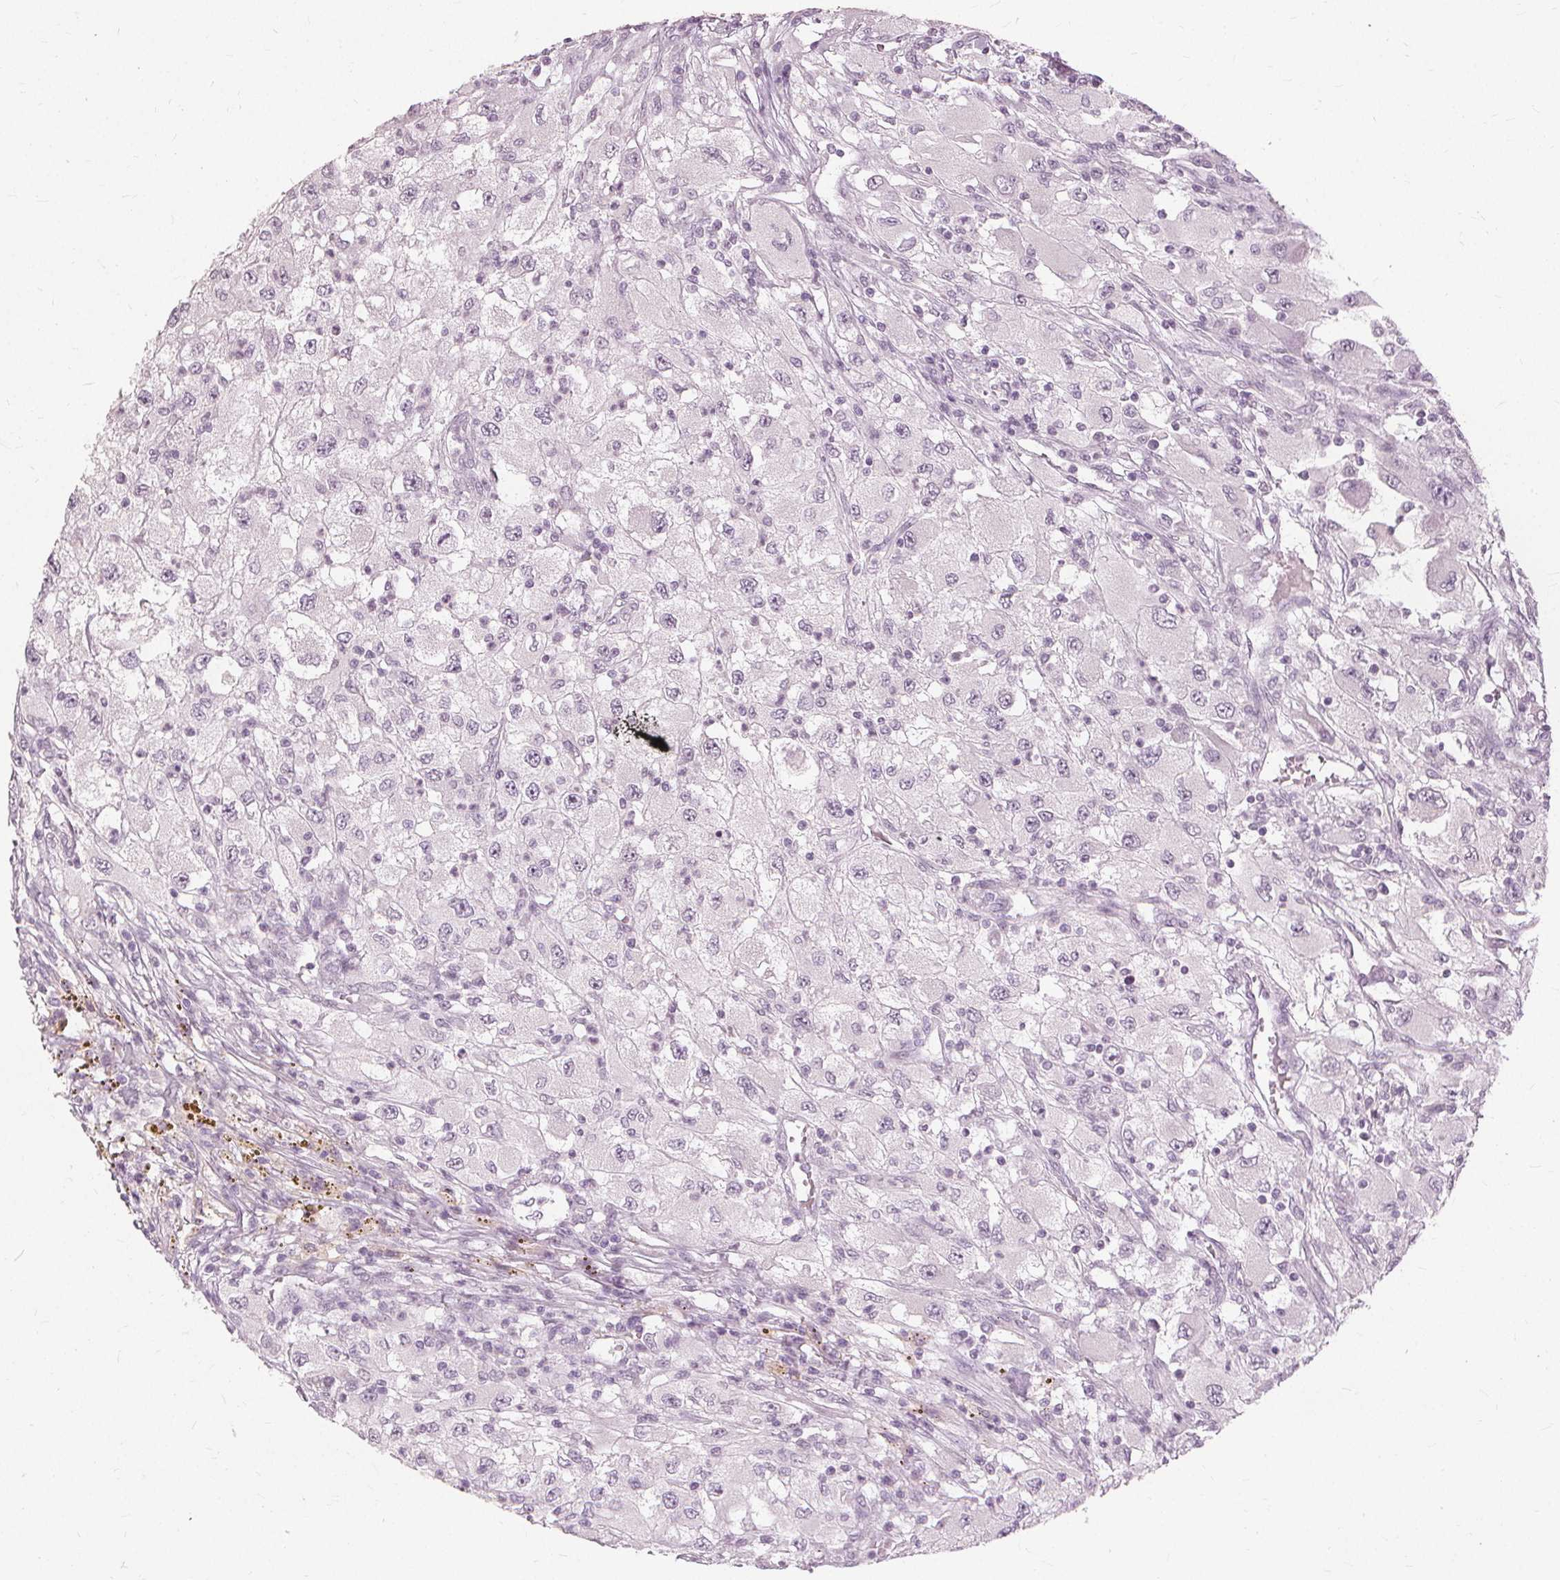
{"staining": {"intensity": "negative", "quantity": "none", "location": "none"}, "tissue": "renal cancer", "cell_type": "Tumor cells", "image_type": "cancer", "snomed": [{"axis": "morphology", "description": "Adenocarcinoma, NOS"}, {"axis": "topography", "description": "Kidney"}], "caption": "There is no significant staining in tumor cells of renal adenocarcinoma.", "gene": "SFTPD", "patient": {"sex": "female", "age": 67}}